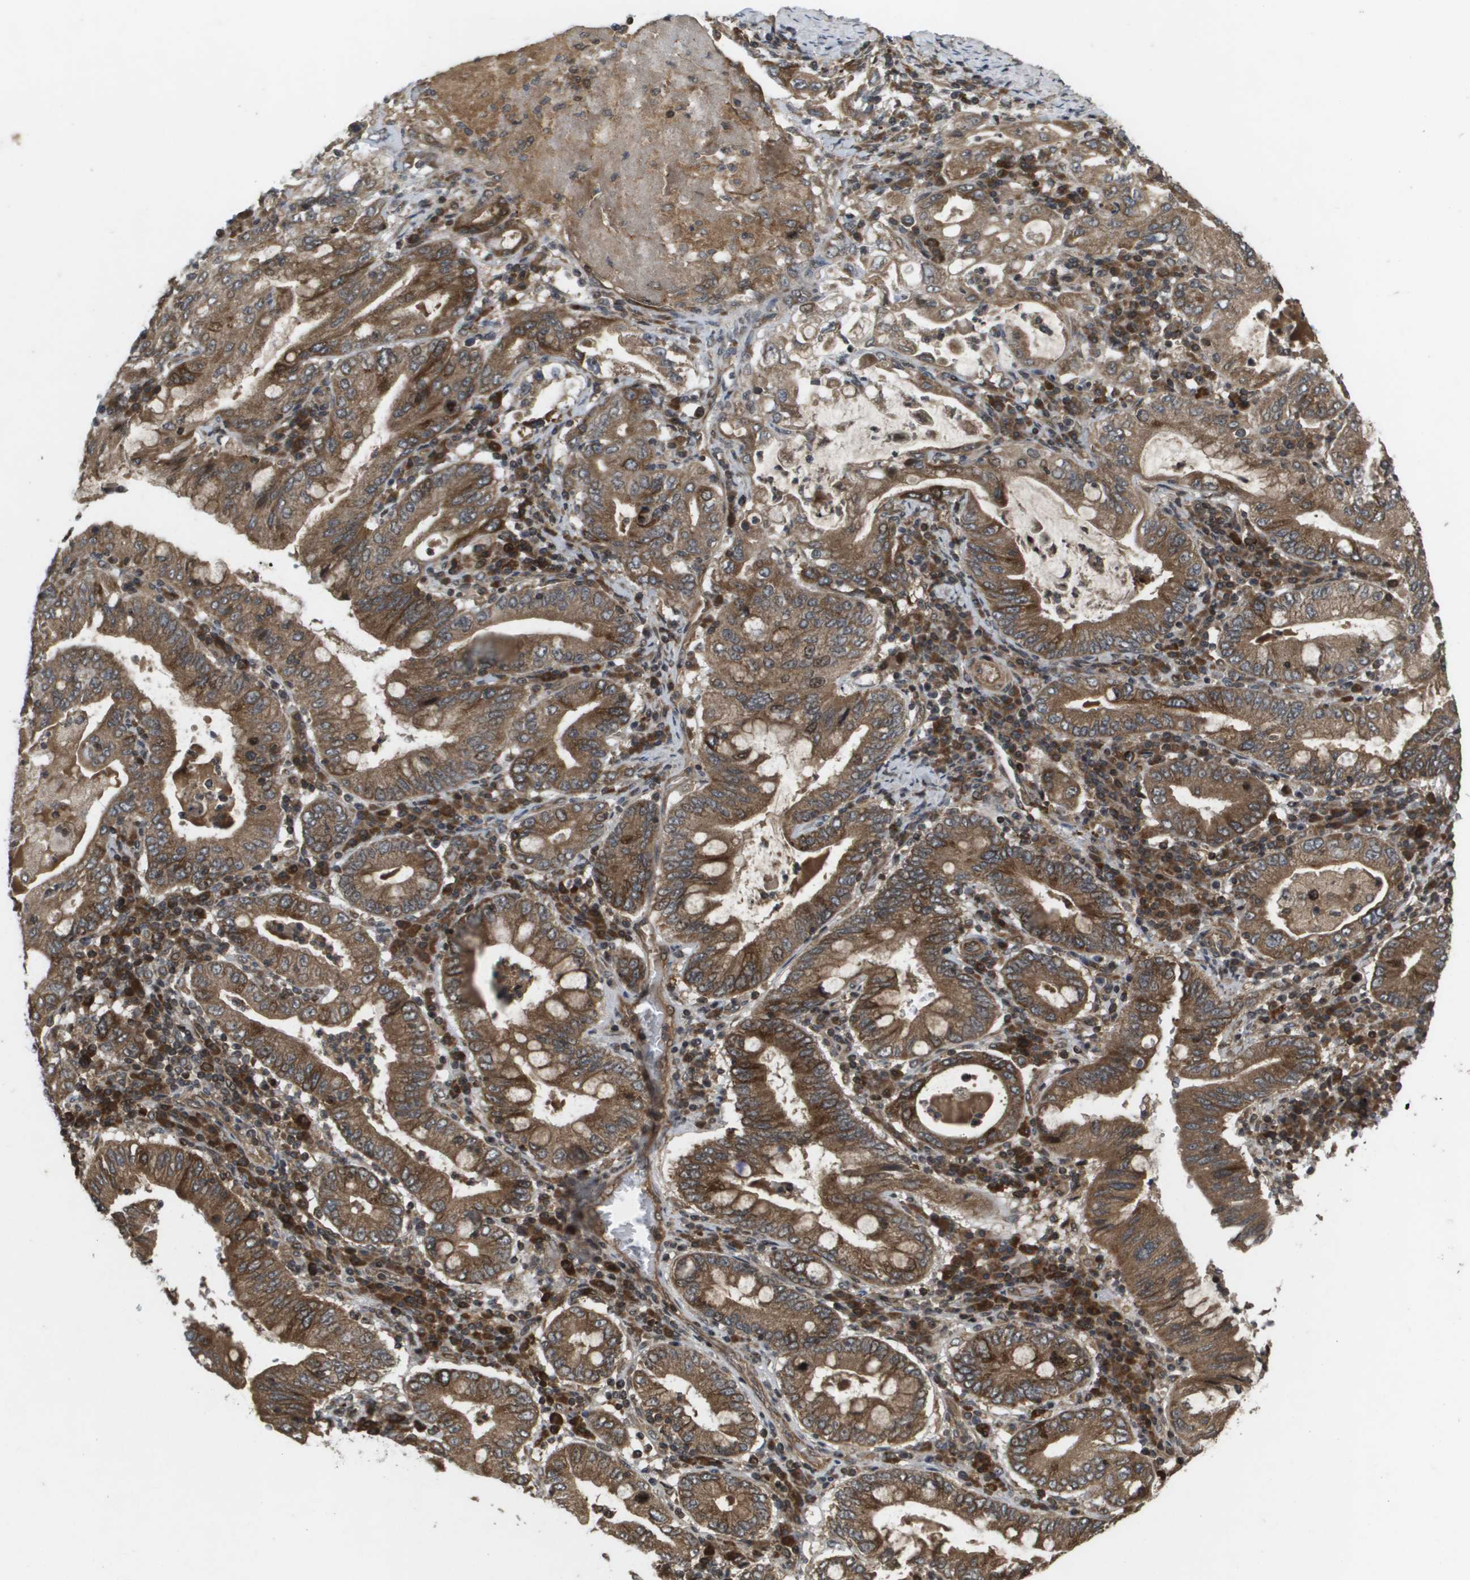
{"staining": {"intensity": "moderate", "quantity": ">75%", "location": "cytoplasmic/membranous"}, "tissue": "stomach cancer", "cell_type": "Tumor cells", "image_type": "cancer", "snomed": [{"axis": "morphology", "description": "Normal tissue, NOS"}, {"axis": "morphology", "description": "Adenocarcinoma, NOS"}, {"axis": "topography", "description": "Esophagus"}, {"axis": "topography", "description": "Stomach, upper"}, {"axis": "topography", "description": "Peripheral nerve tissue"}], "caption": "Moderate cytoplasmic/membranous protein positivity is present in approximately >75% of tumor cells in stomach adenocarcinoma.", "gene": "KIF11", "patient": {"sex": "male", "age": 62}}